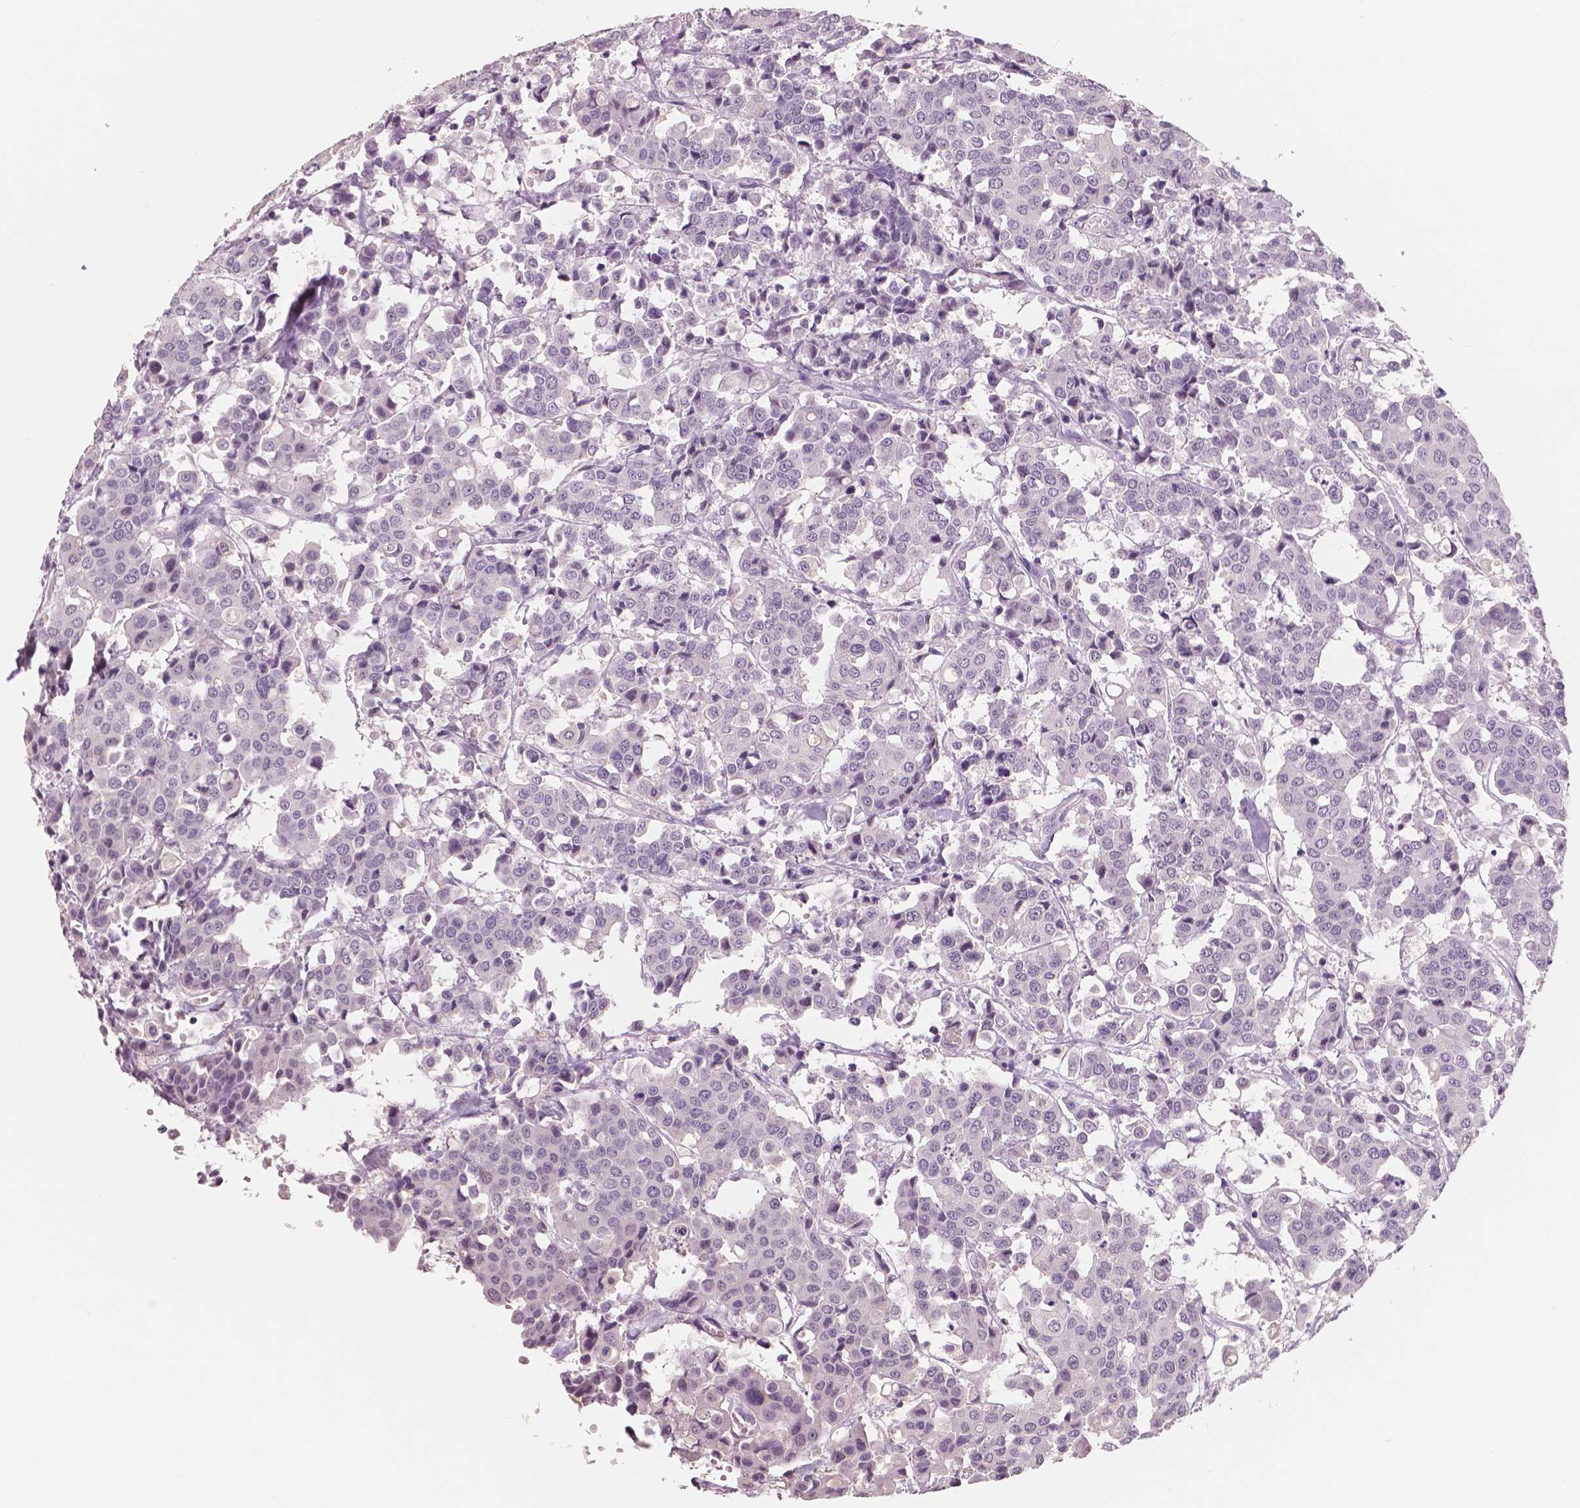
{"staining": {"intensity": "negative", "quantity": "none", "location": "none"}, "tissue": "carcinoid", "cell_type": "Tumor cells", "image_type": "cancer", "snomed": [{"axis": "morphology", "description": "Carcinoid, malignant, NOS"}, {"axis": "topography", "description": "Colon"}], "caption": "This is an immunohistochemistry photomicrograph of human carcinoid. There is no staining in tumor cells.", "gene": "NECAB1", "patient": {"sex": "male", "age": 81}}